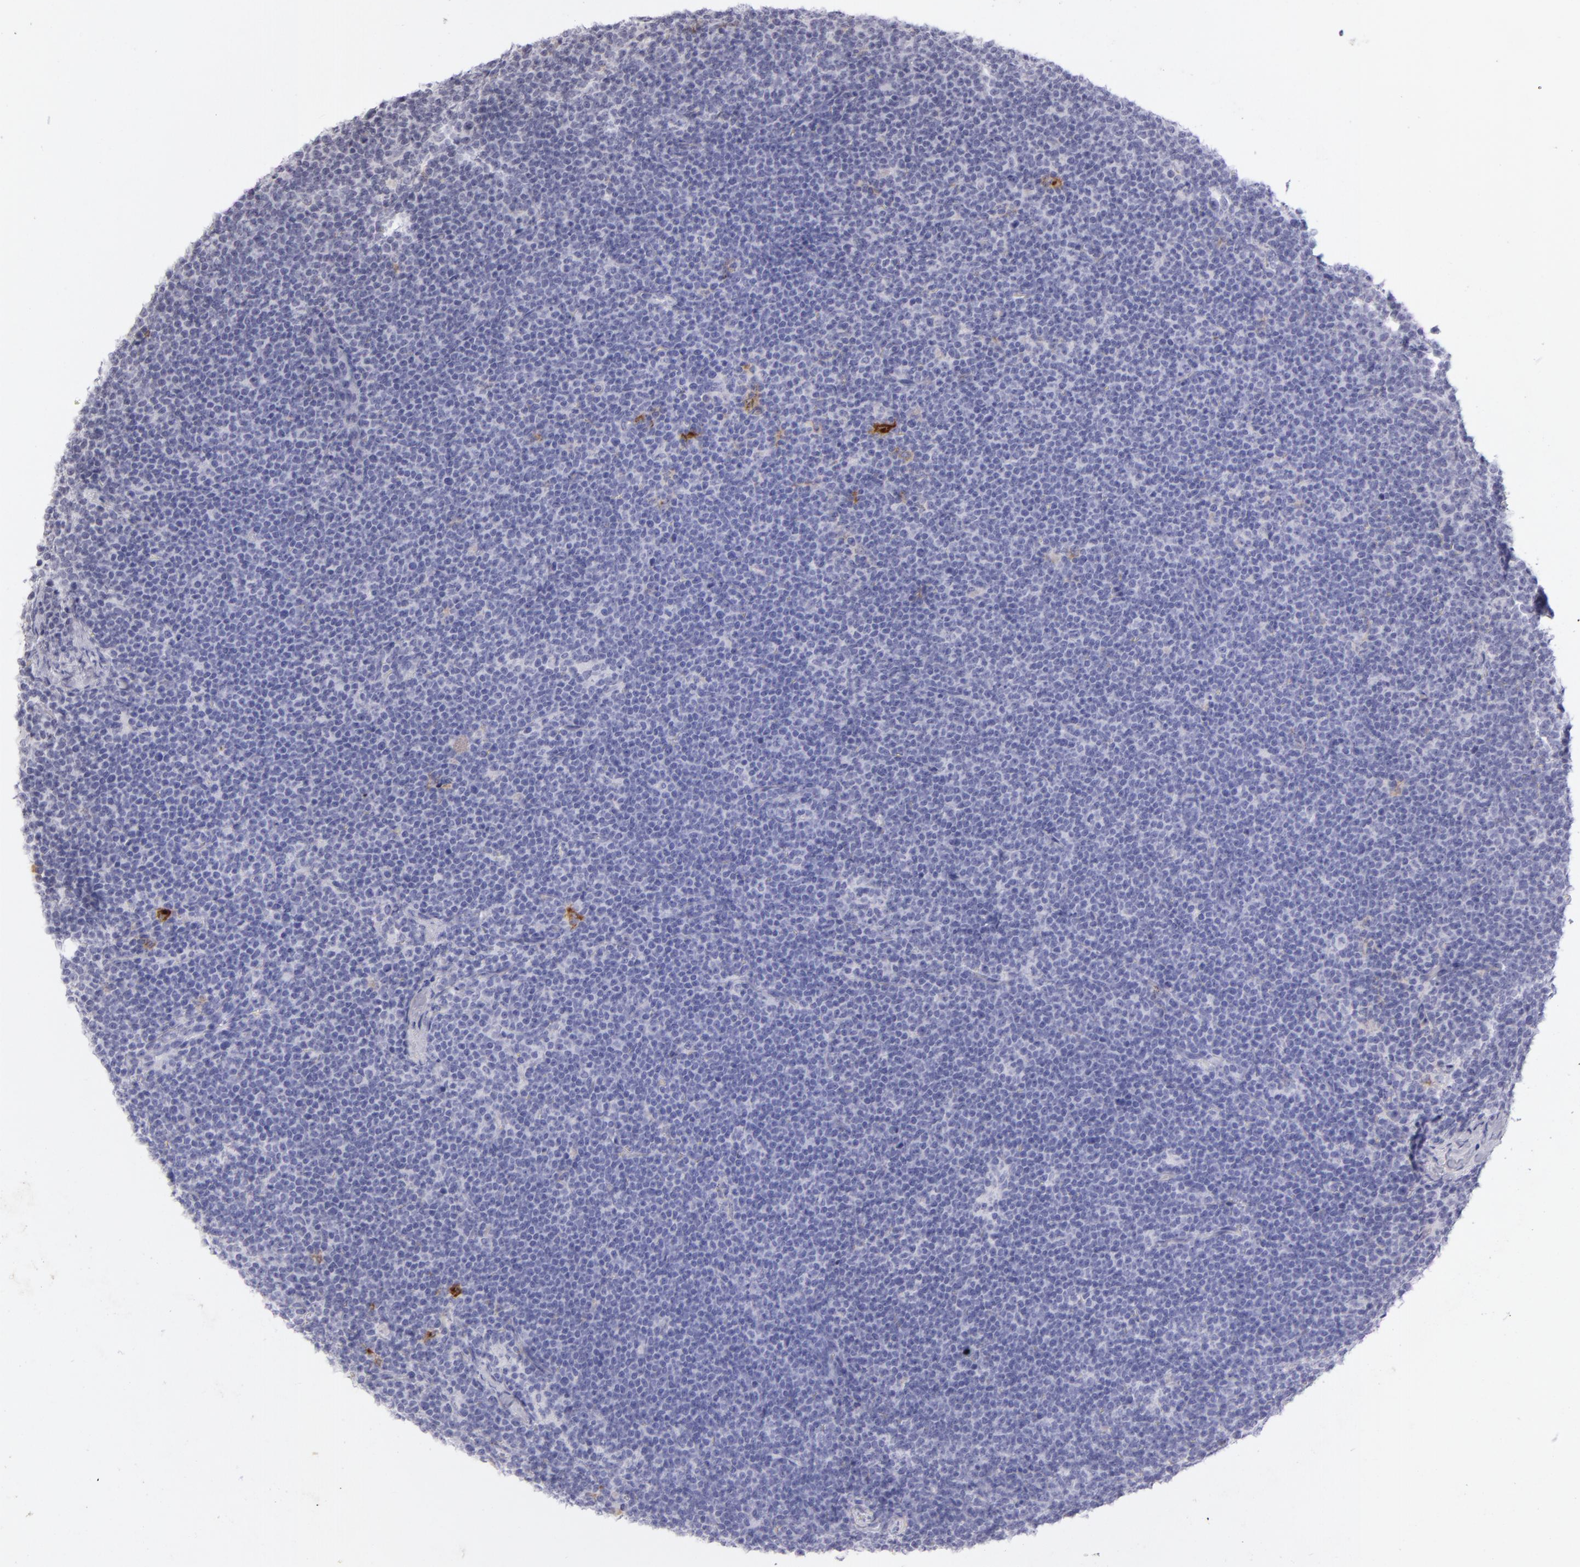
{"staining": {"intensity": "negative", "quantity": "none", "location": "none"}, "tissue": "lymphoma", "cell_type": "Tumor cells", "image_type": "cancer", "snomed": [{"axis": "morphology", "description": "Malignant lymphoma, non-Hodgkin's type, High grade"}, {"axis": "topography", "description": "Lymph node"}], "caption": "This is a image of immunohistochemistry (IHC) staining of malignant lymphoma, non-Hodgkin's type (high-grade), which shows no staining in tumor cells.", "gene": "CD40", "patient": {"sex": "female", "age": 58}}